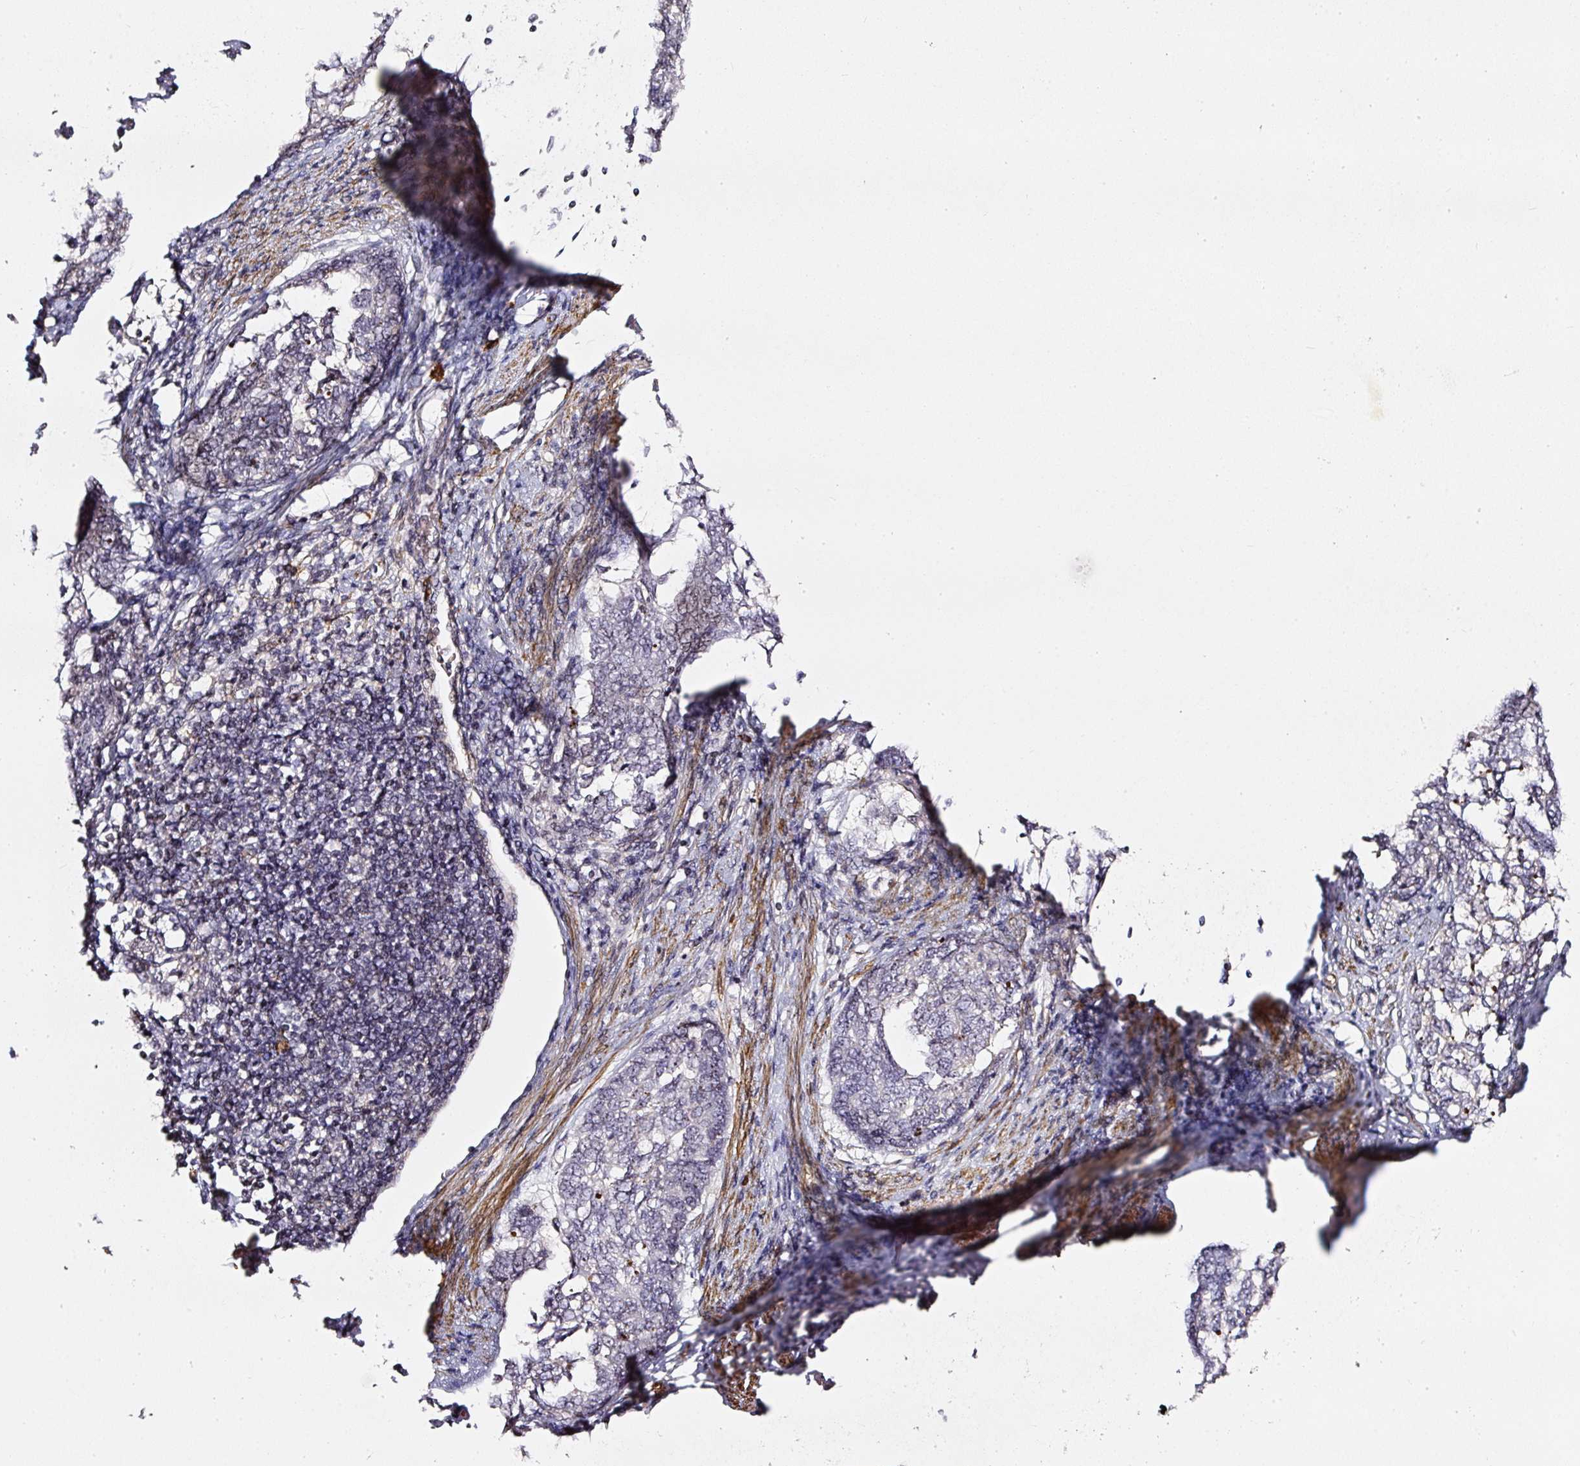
{"staining": {"intensity": "negative", "quantity": "none", "location": "none"}, "tissue": "endometrial cancer", "cell_type": "Tumor cells", "image_type": "cancer", "snomed": [{"axis": "morphology", "description": "Adenocarcinoma, NOS"}, {"axis": "topography", "description": "Endometrium"}], "caption": "The micrograph shows no staining of tumor cells in endometrial cancer (adenocarcinoma).", "gene": "MXRA8", "patient": {"sex": "female", "age": 80}}